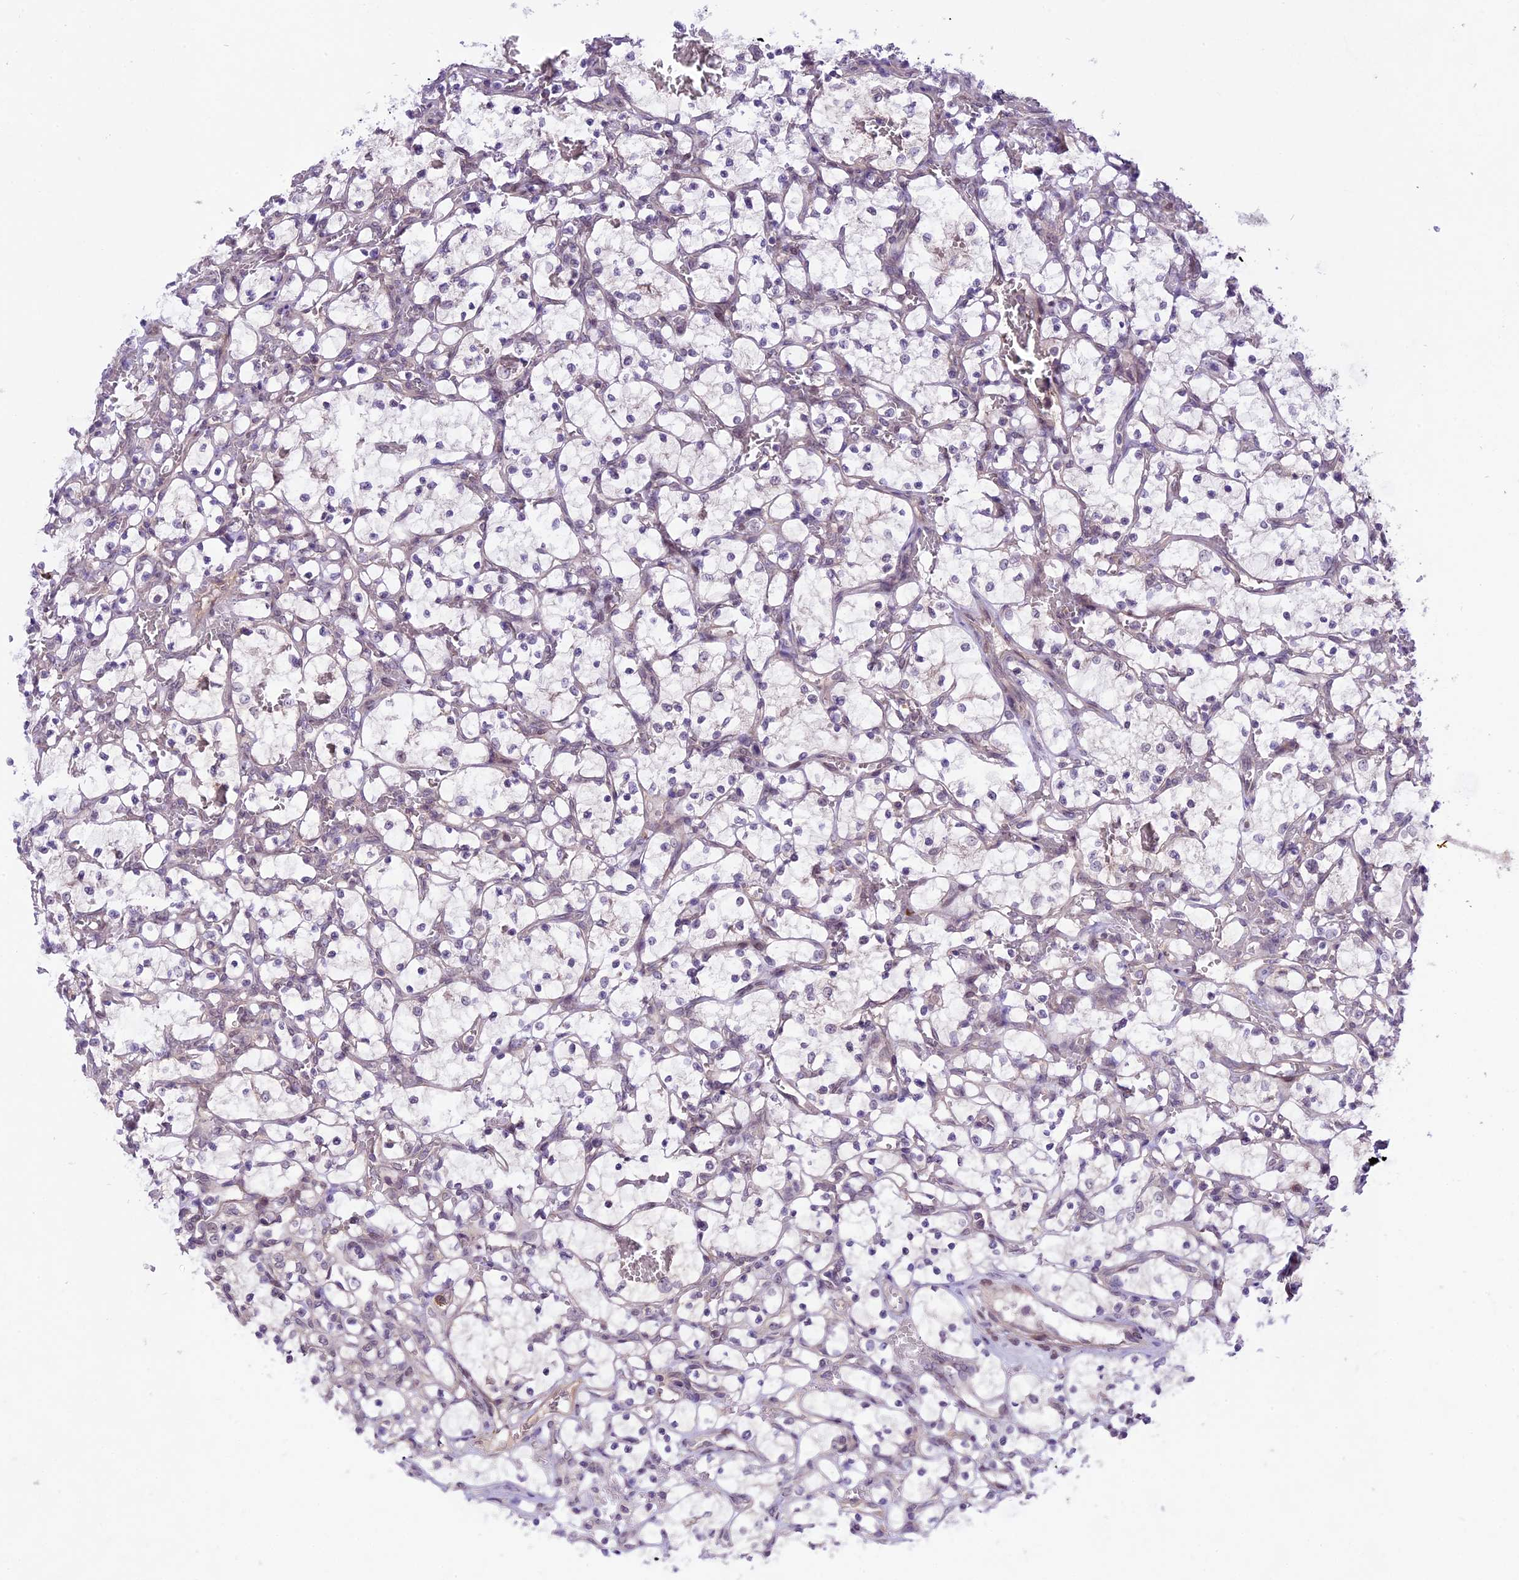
{"staining": {"intensity": "negative", "quantity": "none", "location": "none"}, "tissue": "renal cancer", "cell_type": "Tumor cells", "image_type": "cancer", "snomed": [{"axis": "morphology", "description": "Adenocarcinoma, NOS"}, {"axis": "topography", "description": "Kidney"}], "caption": "DAB immunohistochemical staining of renal cancer (adenocarcinoma) shows no significant expression in tumor cells.", "gene": "SPRED1", "patient": {"sex": "female", "age": 69}}